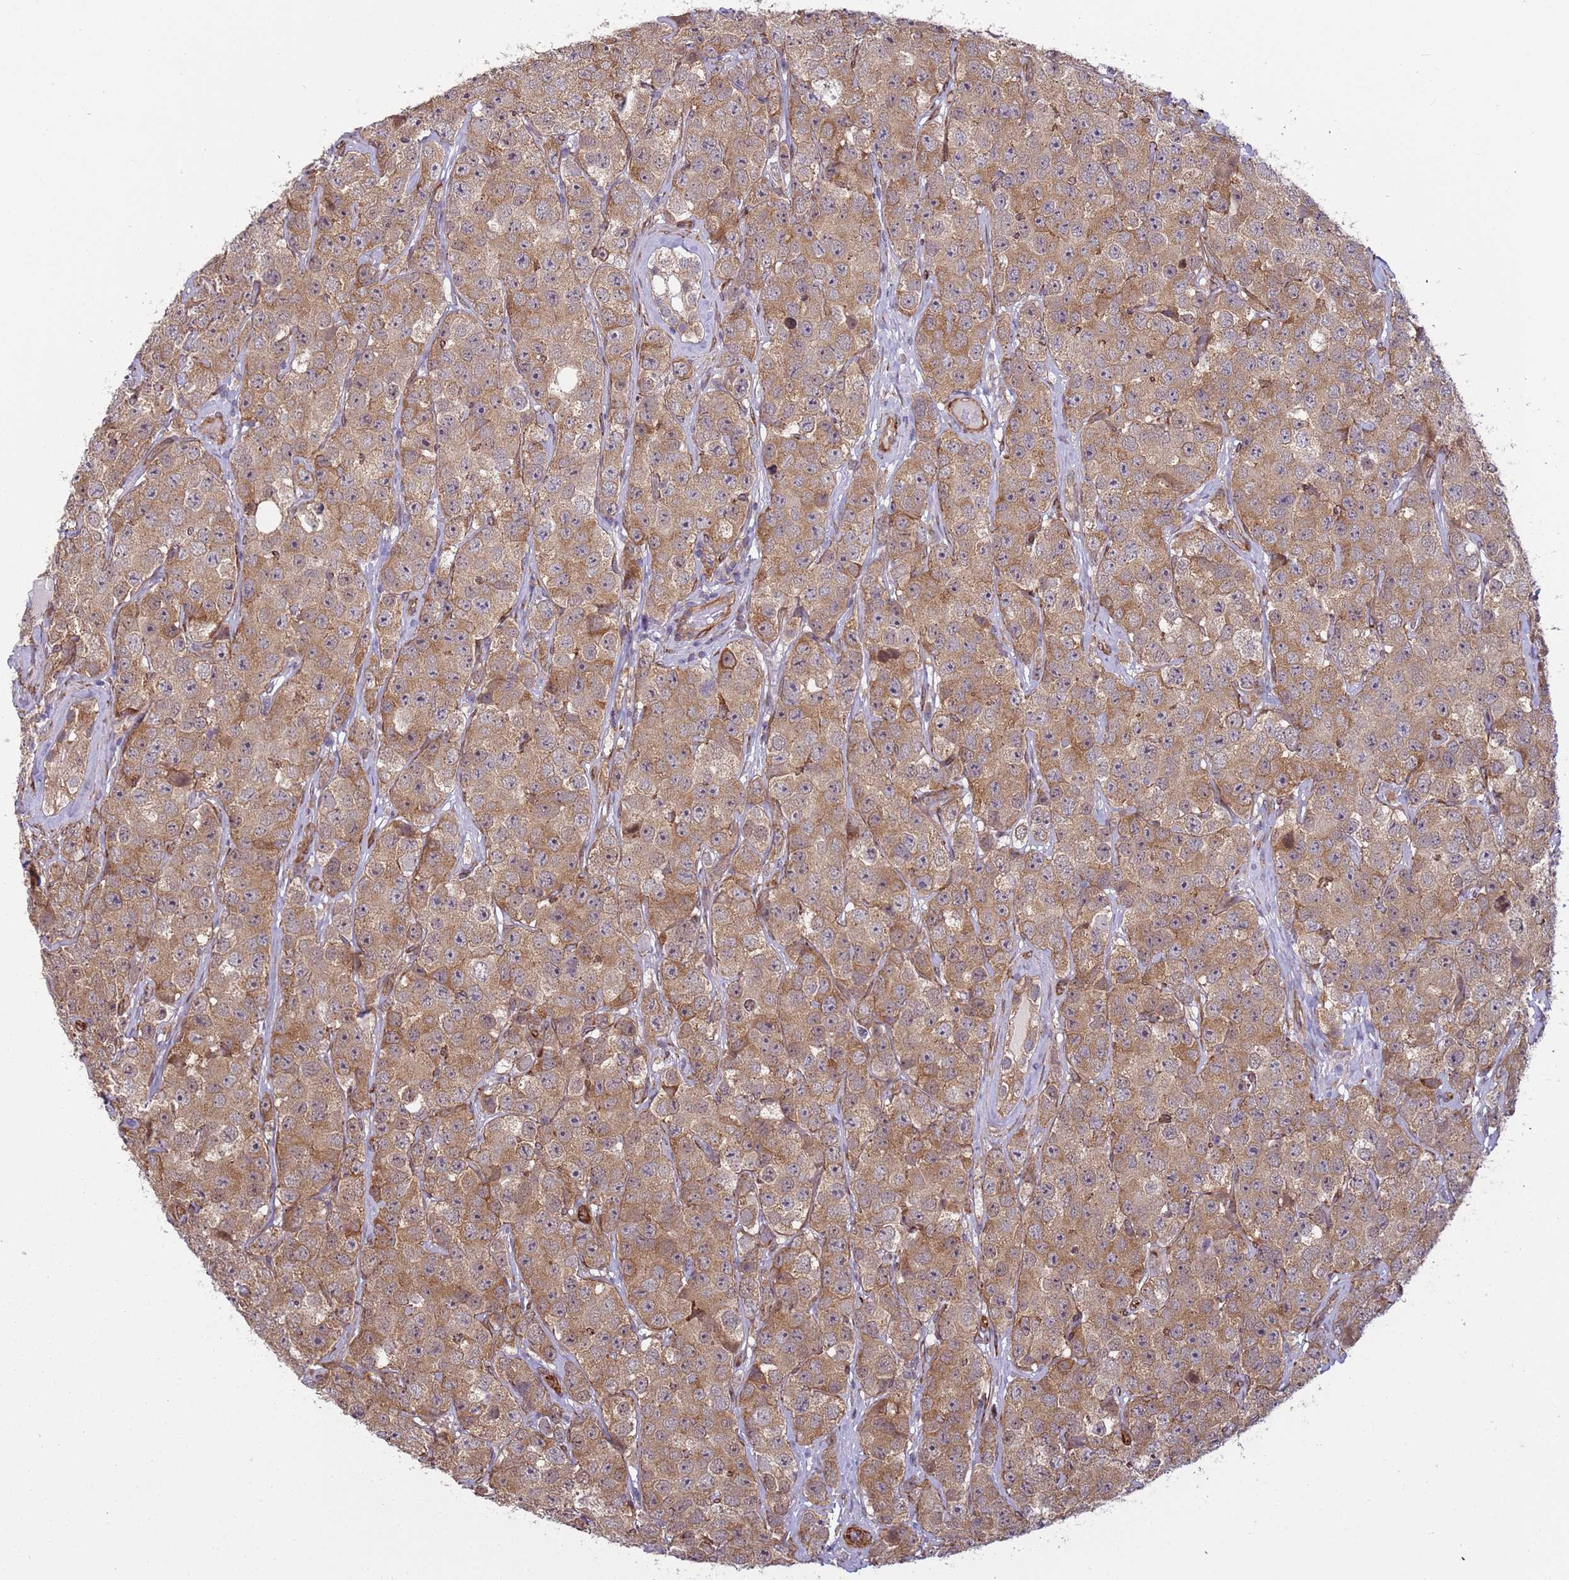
{"staining": {"intensity": "moderate", "quantity": ">75%", "location": "cytoplasmic/membranous"}, "tissue": "testis cancer", "cell_type": "Tumor cells", "image_type": "cancer", "snomed": [{"axis": "morphology", "description": "Seminoma, NOS"}, {"axis": "topography", "description": "Testis"}], "caption": "Brown immunohistochemical staining in human testis cancer (seminoma) demonstrates moderate cytoplasmic/membranous staining in about >75% of tumor cells. (Brightfield microscopy of DAB IHC at high magnification).", "gene": "ITGB4", "patient": {"sex": "male", "age": 28}}